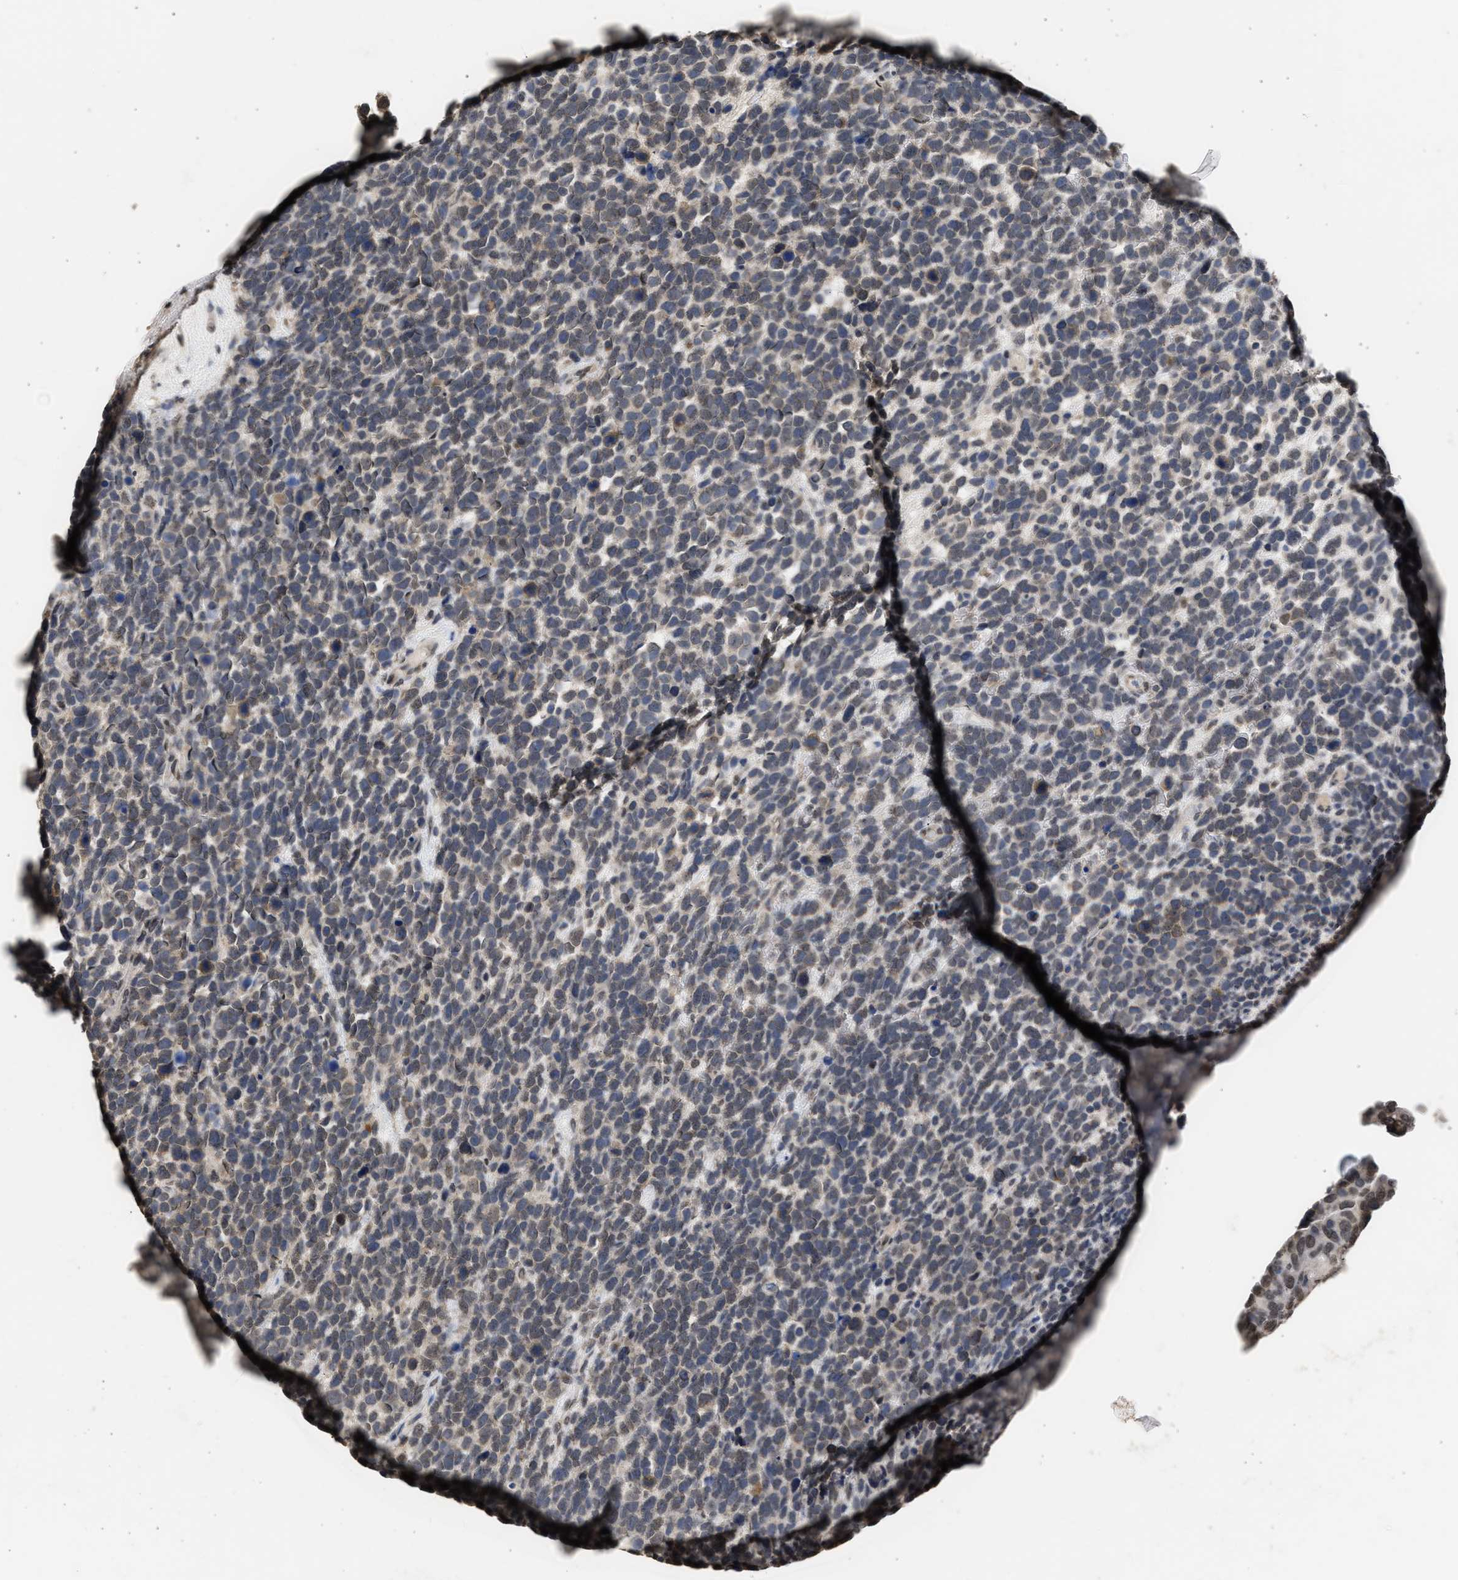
{"staining": {"intensity": "negative", "quantity": "none", "location": "none"}, "tissue": "urothelial cancer", "cell_type": "Tumor cells", "image_type": "cancer", "snomed": [{"axis": "morphology", "description": "Urothelial carcinoma, High grade"}, {"axis": "topography", "description": "Urinary bladder"}], "caption": "There is no significant staining in tumor cells of high-grade urothelial carcinoma.", "gene": "NUP35", "patient": {"sex": "female", "age": 82}}